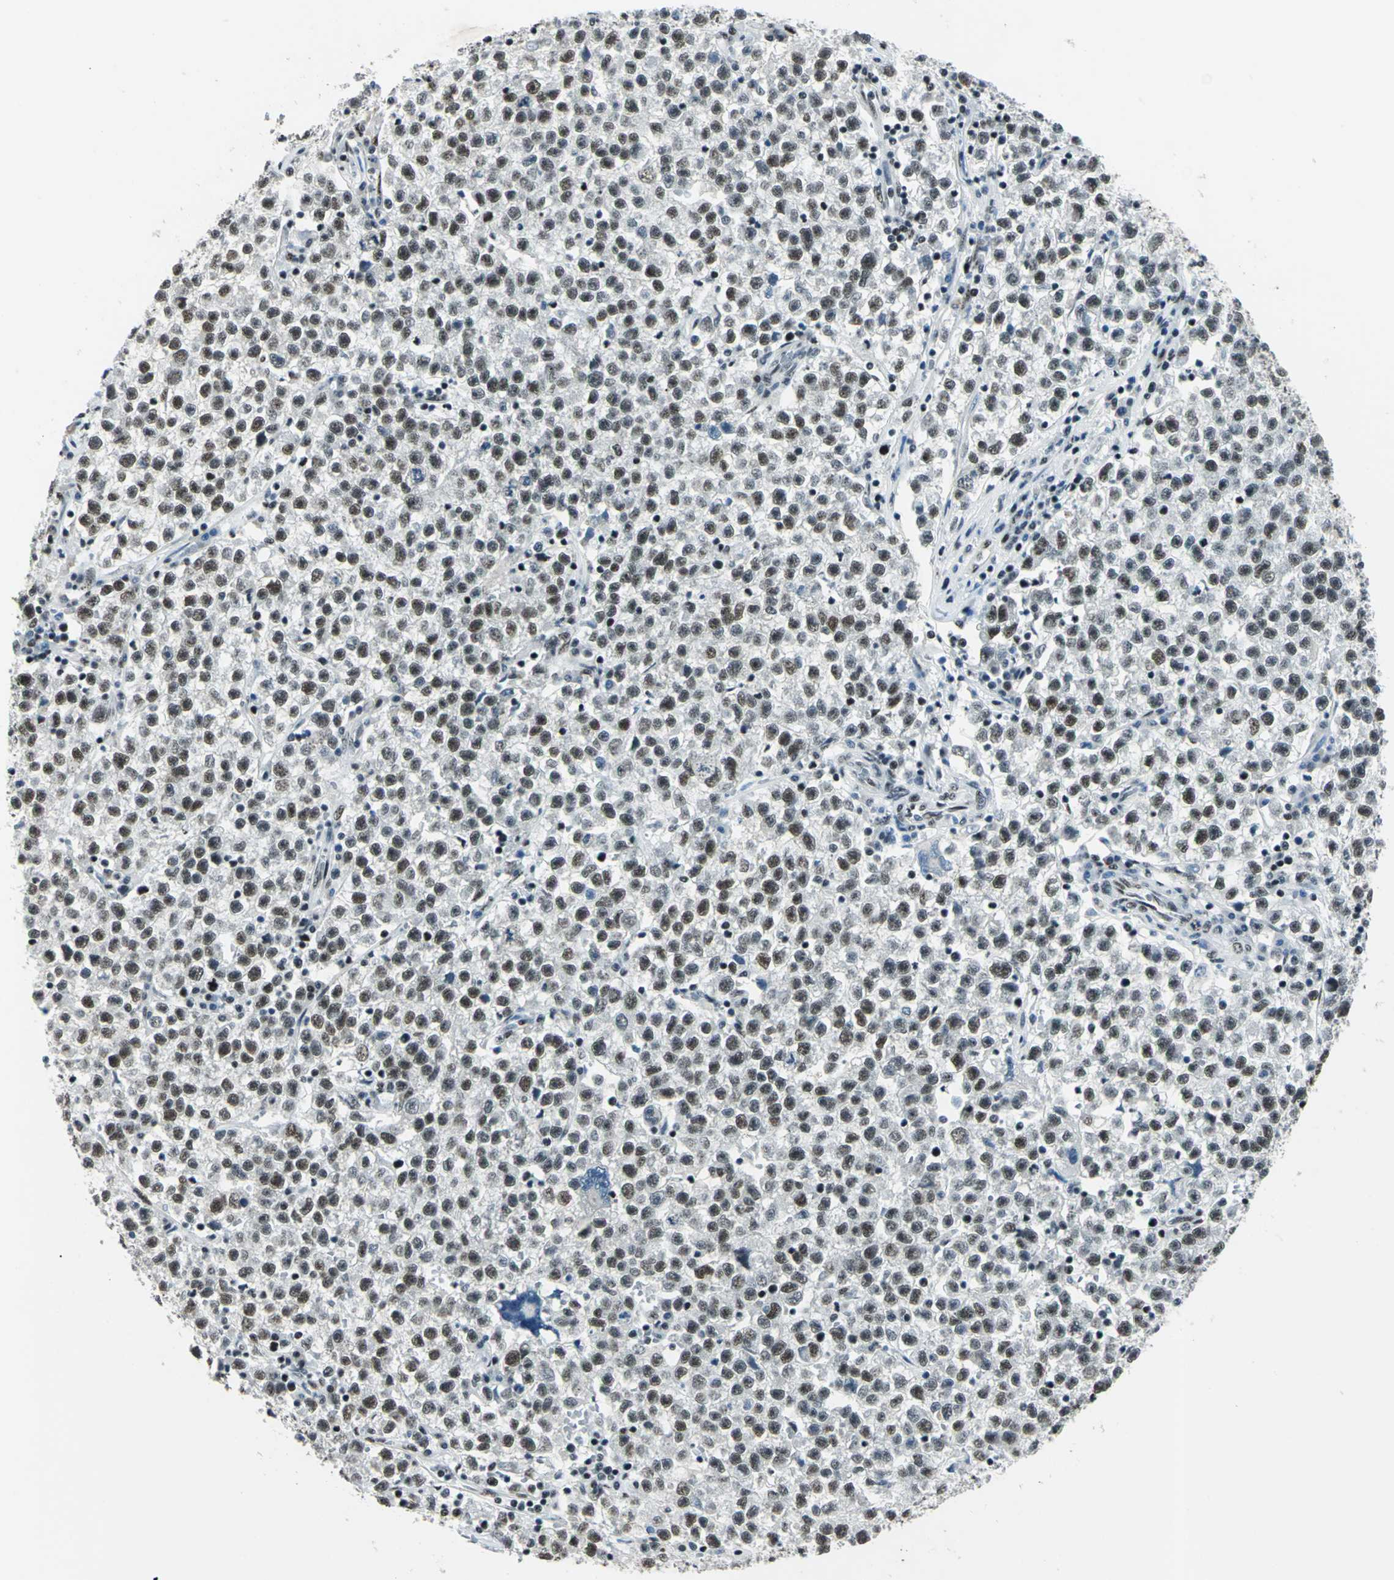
{"staining": {"intensity": "strong", "quantity": ">75%", "location": "nuclear"}, "tissue": "testis cancer", "cell_type": "Tumor cells", "image_type": "cancer", "snomed": [{"axis": "morphology", "description": "Seminoma, NOS"}, {"axis": "topography", "description": "Testis"}], "caption": "Protein expression analysis of human seminoma (testis) reveals strong nuclear staining in about >75% of tumor cells.", "gene": "KAT6B", "patient": {"sex": "male", "age": 22}}